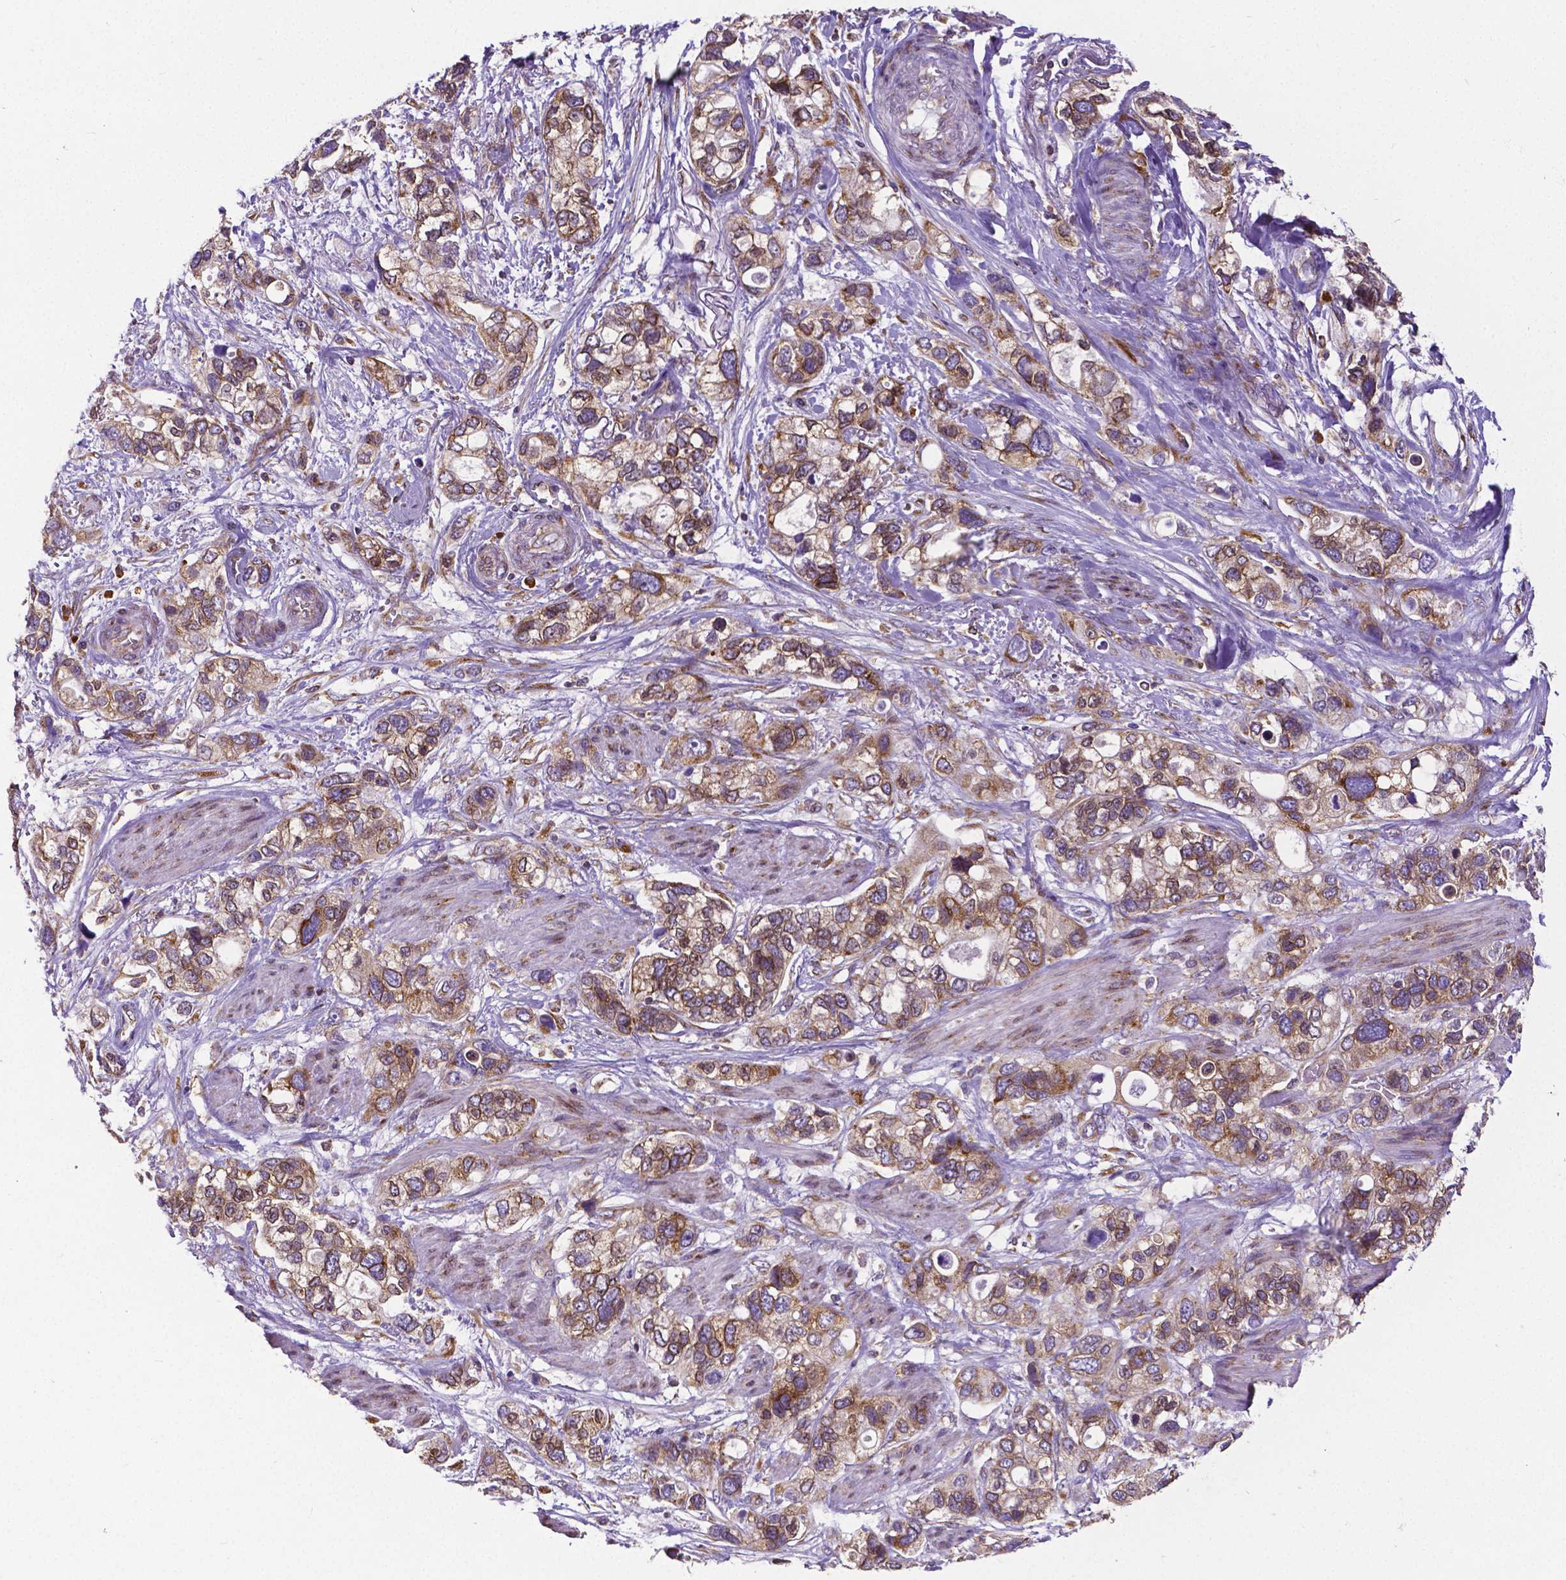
{"staining": {"intensity": "moderate", "quantity": "25%-75%", "location": "cytoplasmic/membranous,nuclear"}, "tissue": "stomach cancer", "cell_type": "Tumor cells", "image_type": "cancer", "snomed": [{"axis": "morphology", "description": "Adenocarcinoma, NOS"}, {"axis": "topography", "description": "Stomach, upper"}], "caption": "Stomach adenocarcinoma stained with immunohistochemistry reveals moderate cytoplasmic/membranous and nuclear expression in about 25%-75% of tumor cells.", "gene": "MTDH", "patient": {"sex": "female", "age": 81}}